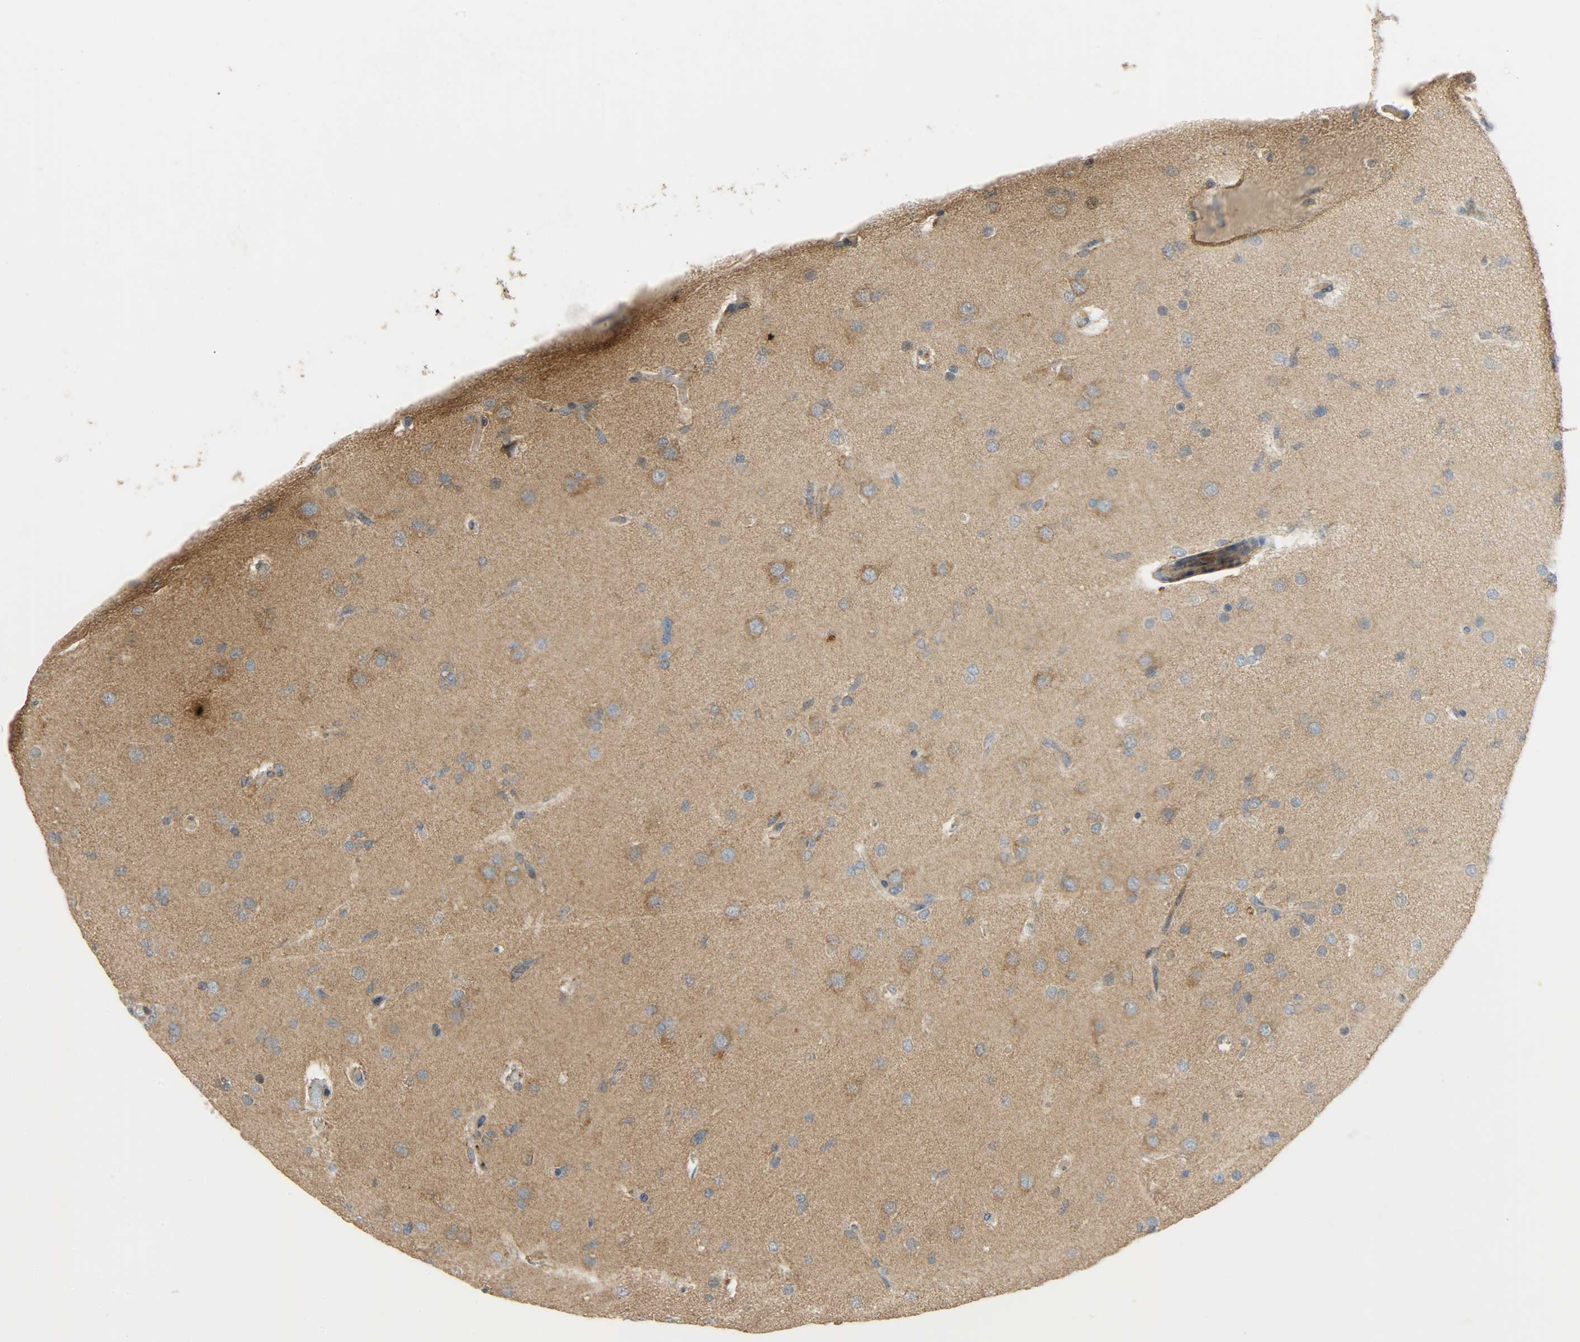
{"staining": {"intensity": "moderate", "quantity": ">75%", "location": "cytoplasmic/membranous"}, "tissue": "glioma", "cell_type": "Tumor cells", "image_type": "cancer", "snomed": [{"axis": "morphology", "description": "Glioma, malignant, High grade"}, {"axis": "topography", "description": "Brain"}], "caption": "A high-resolution histopathology image shows IHC staining of glioma, which demonstrates moderate cytoplasmic/membranous staining in approximately >75% of tumor cells.", "gene": "GIT2", "patient": {"sex": "male", "age": 33}}